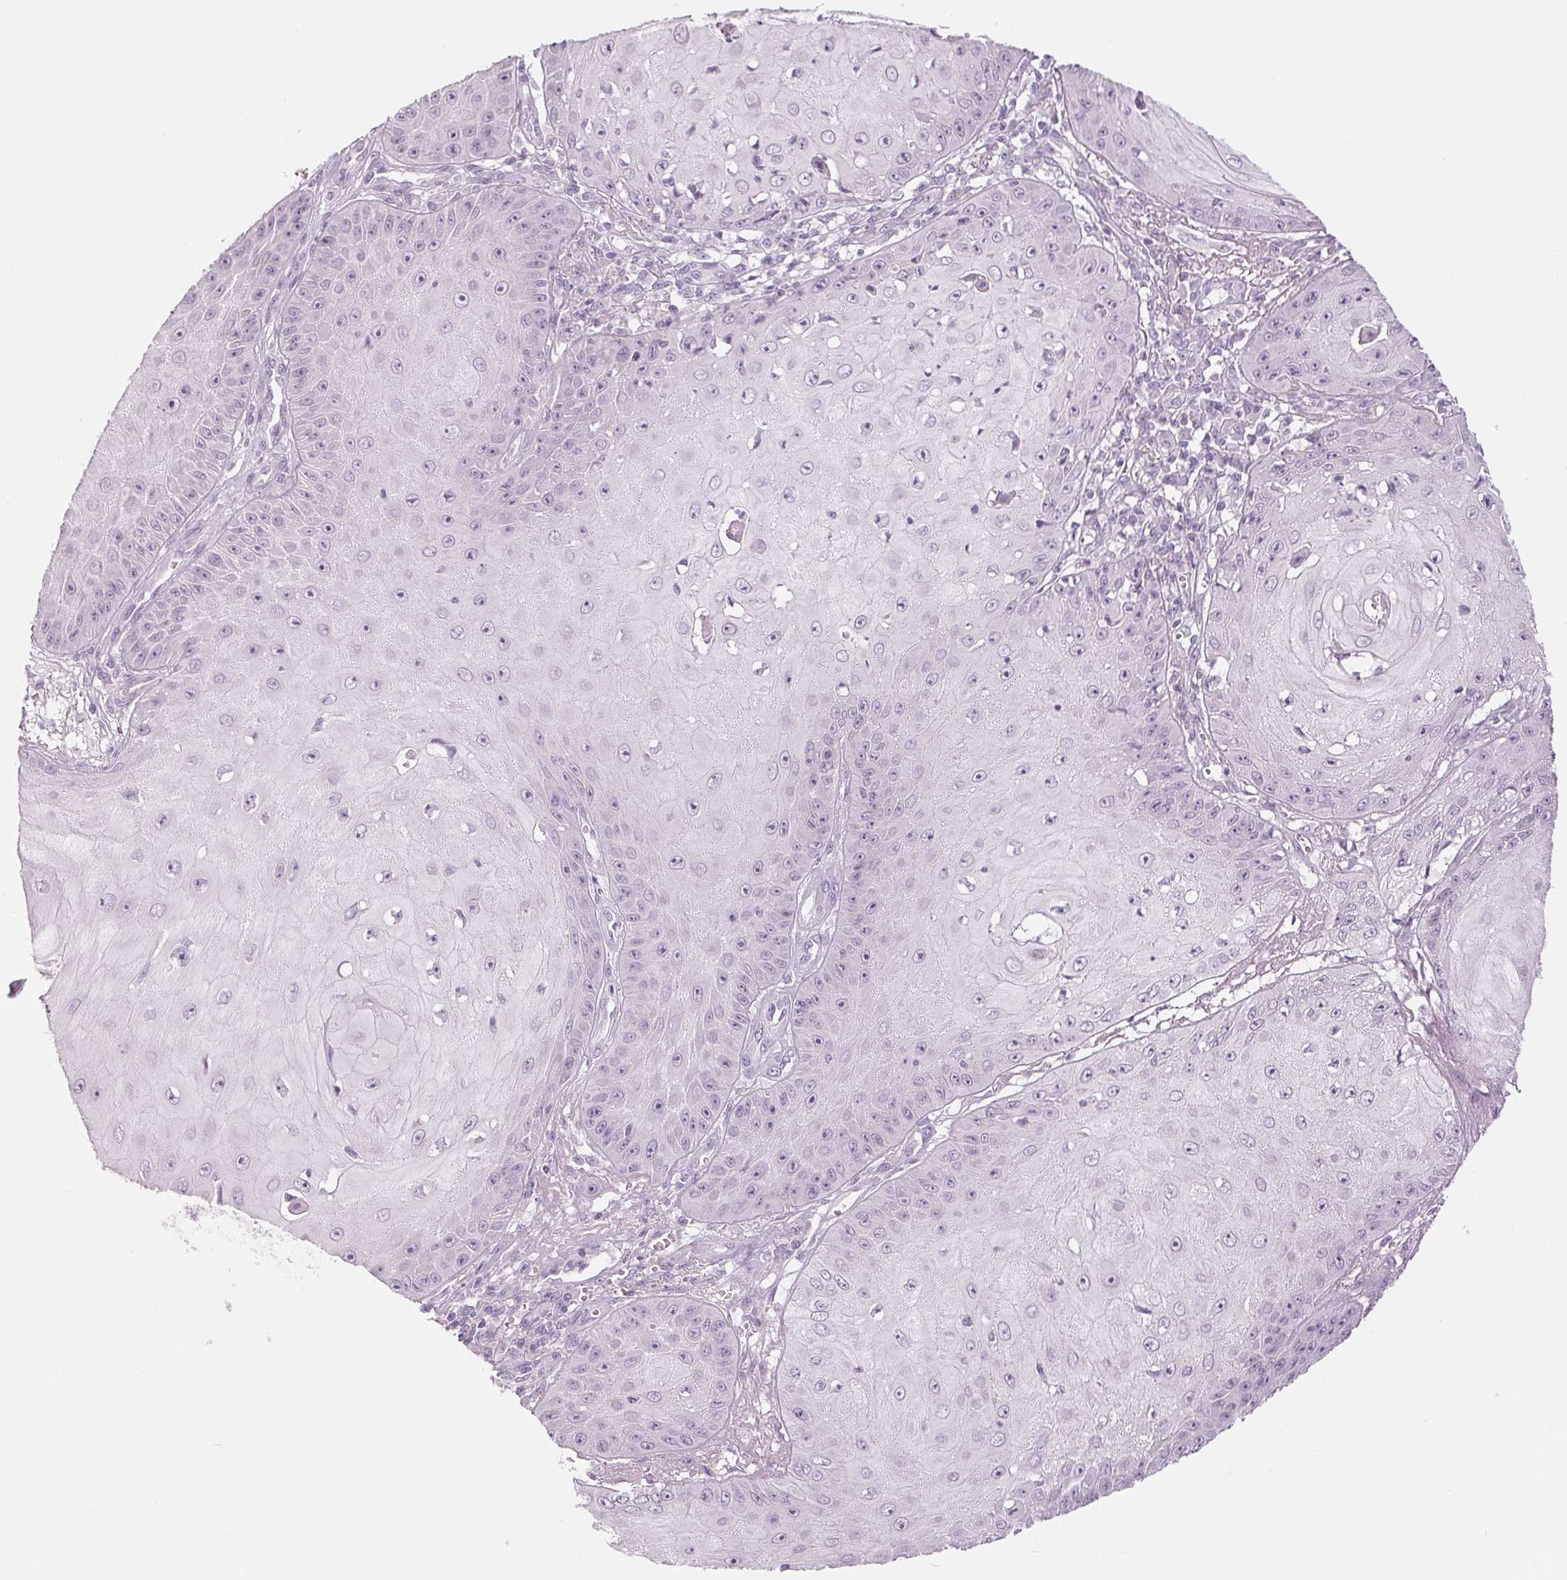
{"staining": {"intensity": "negative", "quantity": "none", "location": "none"}, "tissue": "skin cancer", "cell_type": "Tumor cells", "image_type": "cancer", "snomed": [{"axis": "morphology", "description": "Squamous cell carcinoma, NOS"}, {"axis": "topography", "description": "Skin"}], "caption": "Immunohistochemistry of skin cancer exhibits no positivity in tumor cells.", "gene": "EHHADH", "patient": {"sex": "male", "age": 70}}